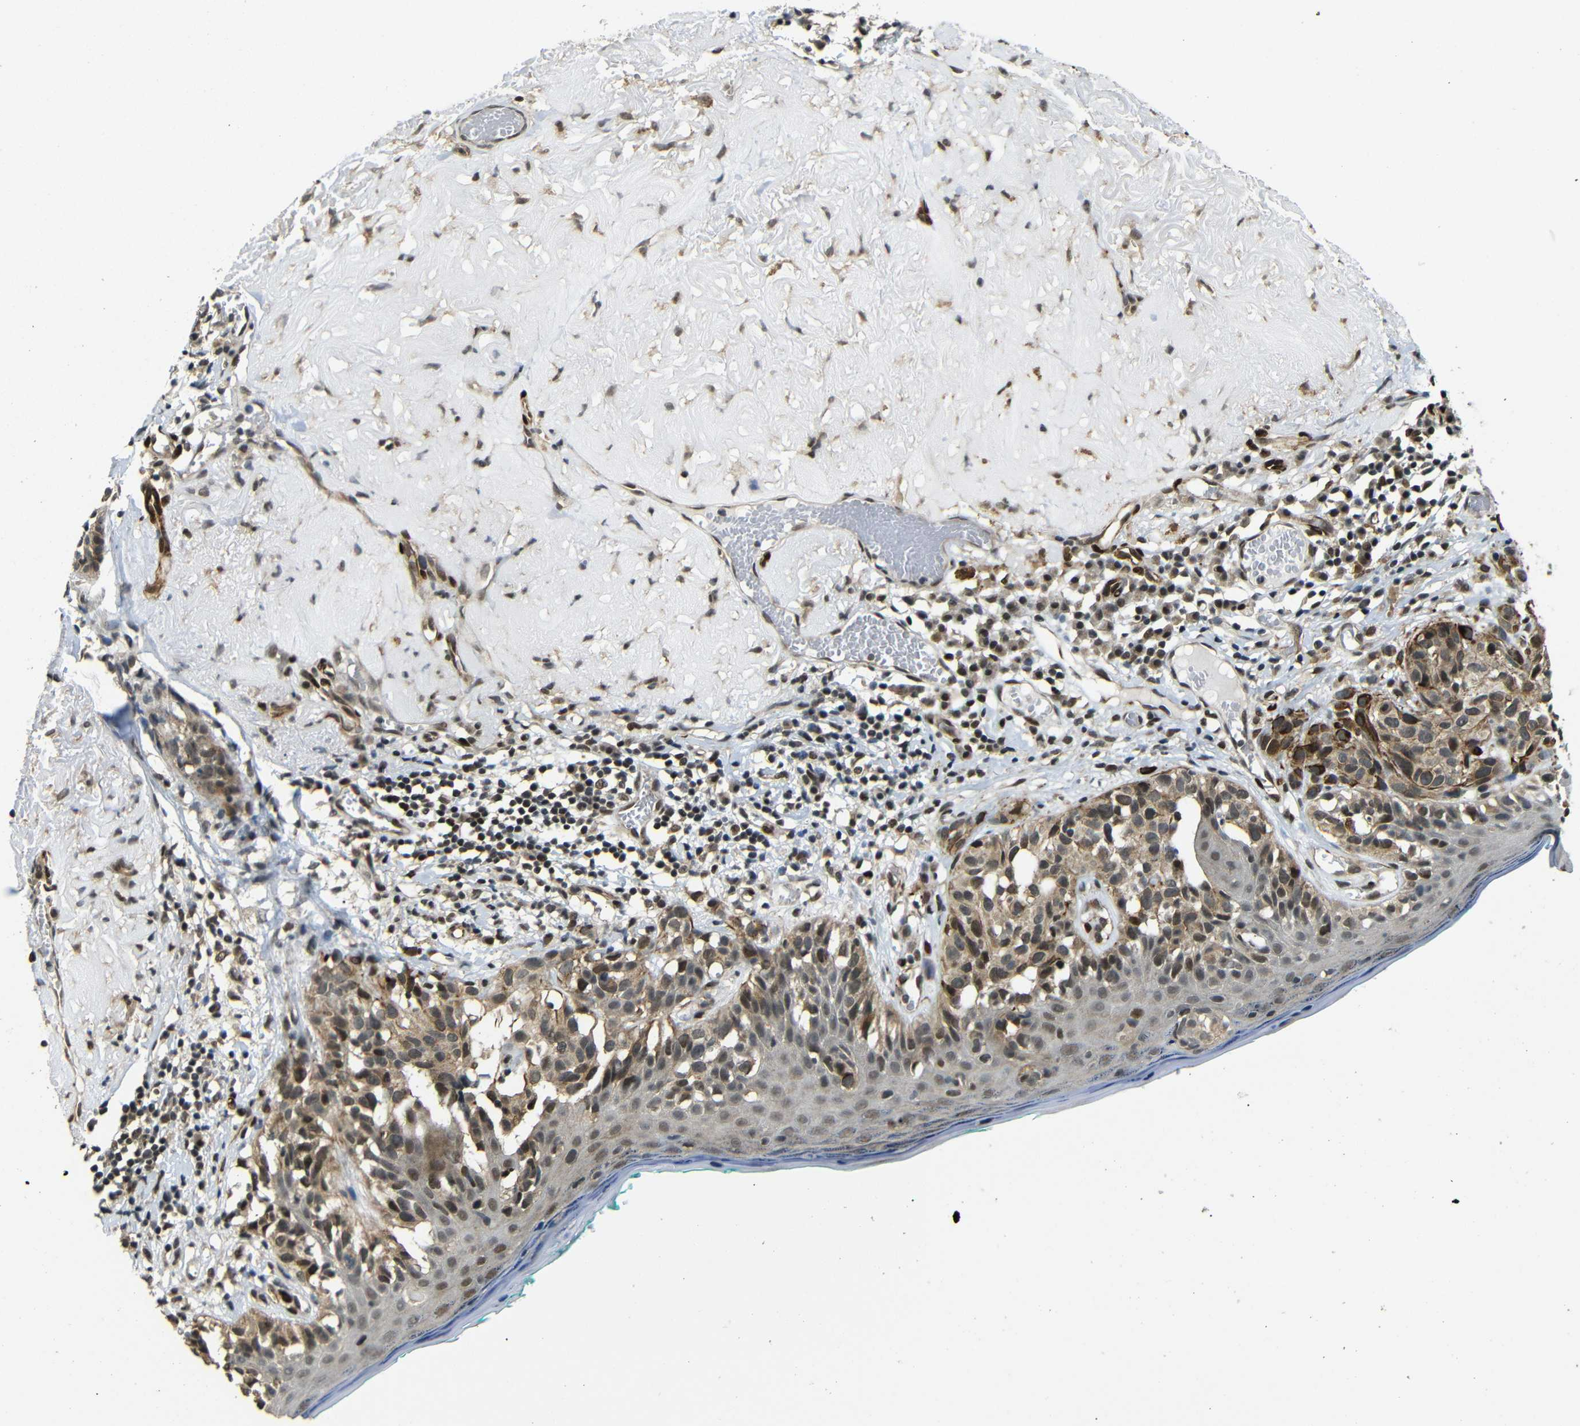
{"staining": {"intensity": "moderate", "quantity": ">75%", "location": "cytoplasmic/membranous,nuclear"}, "tissue": "melanoma", "cell_type": "Tumor cells", "image_type": "cancer", "snomed": [{"axis": "morphology", "description": "Malignant melanoma in situ"}, {"axis": "morphology", "description": "Malignant melanoma, NOS"}, {"axis": "topography", "description": "Skin"}], "caption": "IHC of malignant melanoma demonstrates medium levels of moderate cytoplasmic/membranous and nuclear staining in approximately >75% of tumor cells. (DAB (3,3'-diaminobenzidine) IHC, brown staining for protein, blue staining for nuclei).", "gene": "TBX2", "patient": {"sex": "female", "age": 88}}